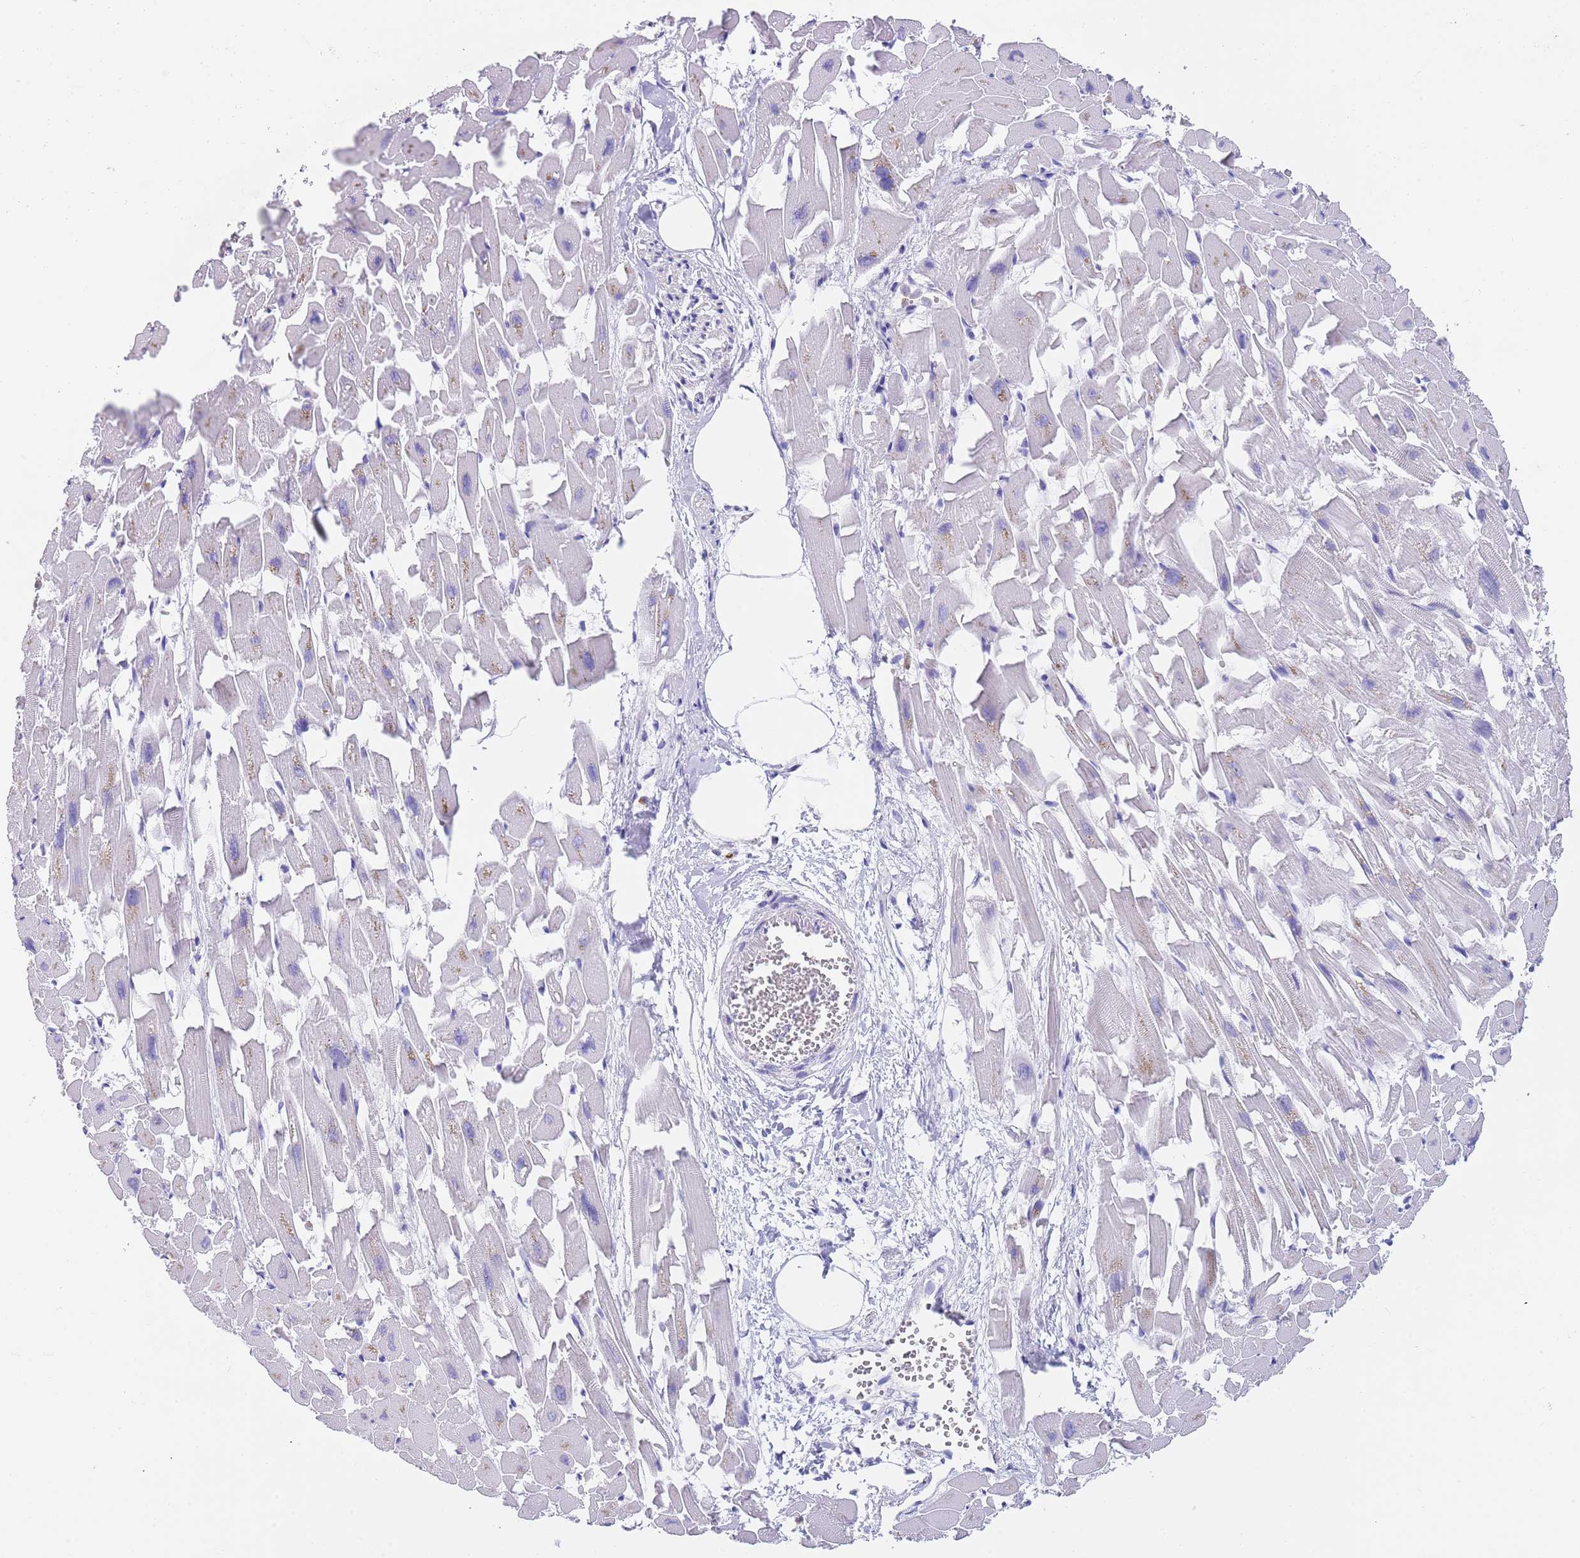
{"staining": {"intensity": "negative", "quantity": "none", "location": "none"}, "tissue": "heart muscle", "cell_type": "Cardiomyocytes", "image_type": "normal", "snomed": [{"axis": "morphology", "description": "Normal tissue, NOS"}, {"axis": "topography", "description": "Heart"}], "caption": "Heart muscle was stained to show a protein in brown. There is no significant positivity in cardiomyocytes. (DAB immunohistochemistry with hematoxylin counter stain).", "gene": "TYW1B", "patient": {"sex": "female", "age": 64}}